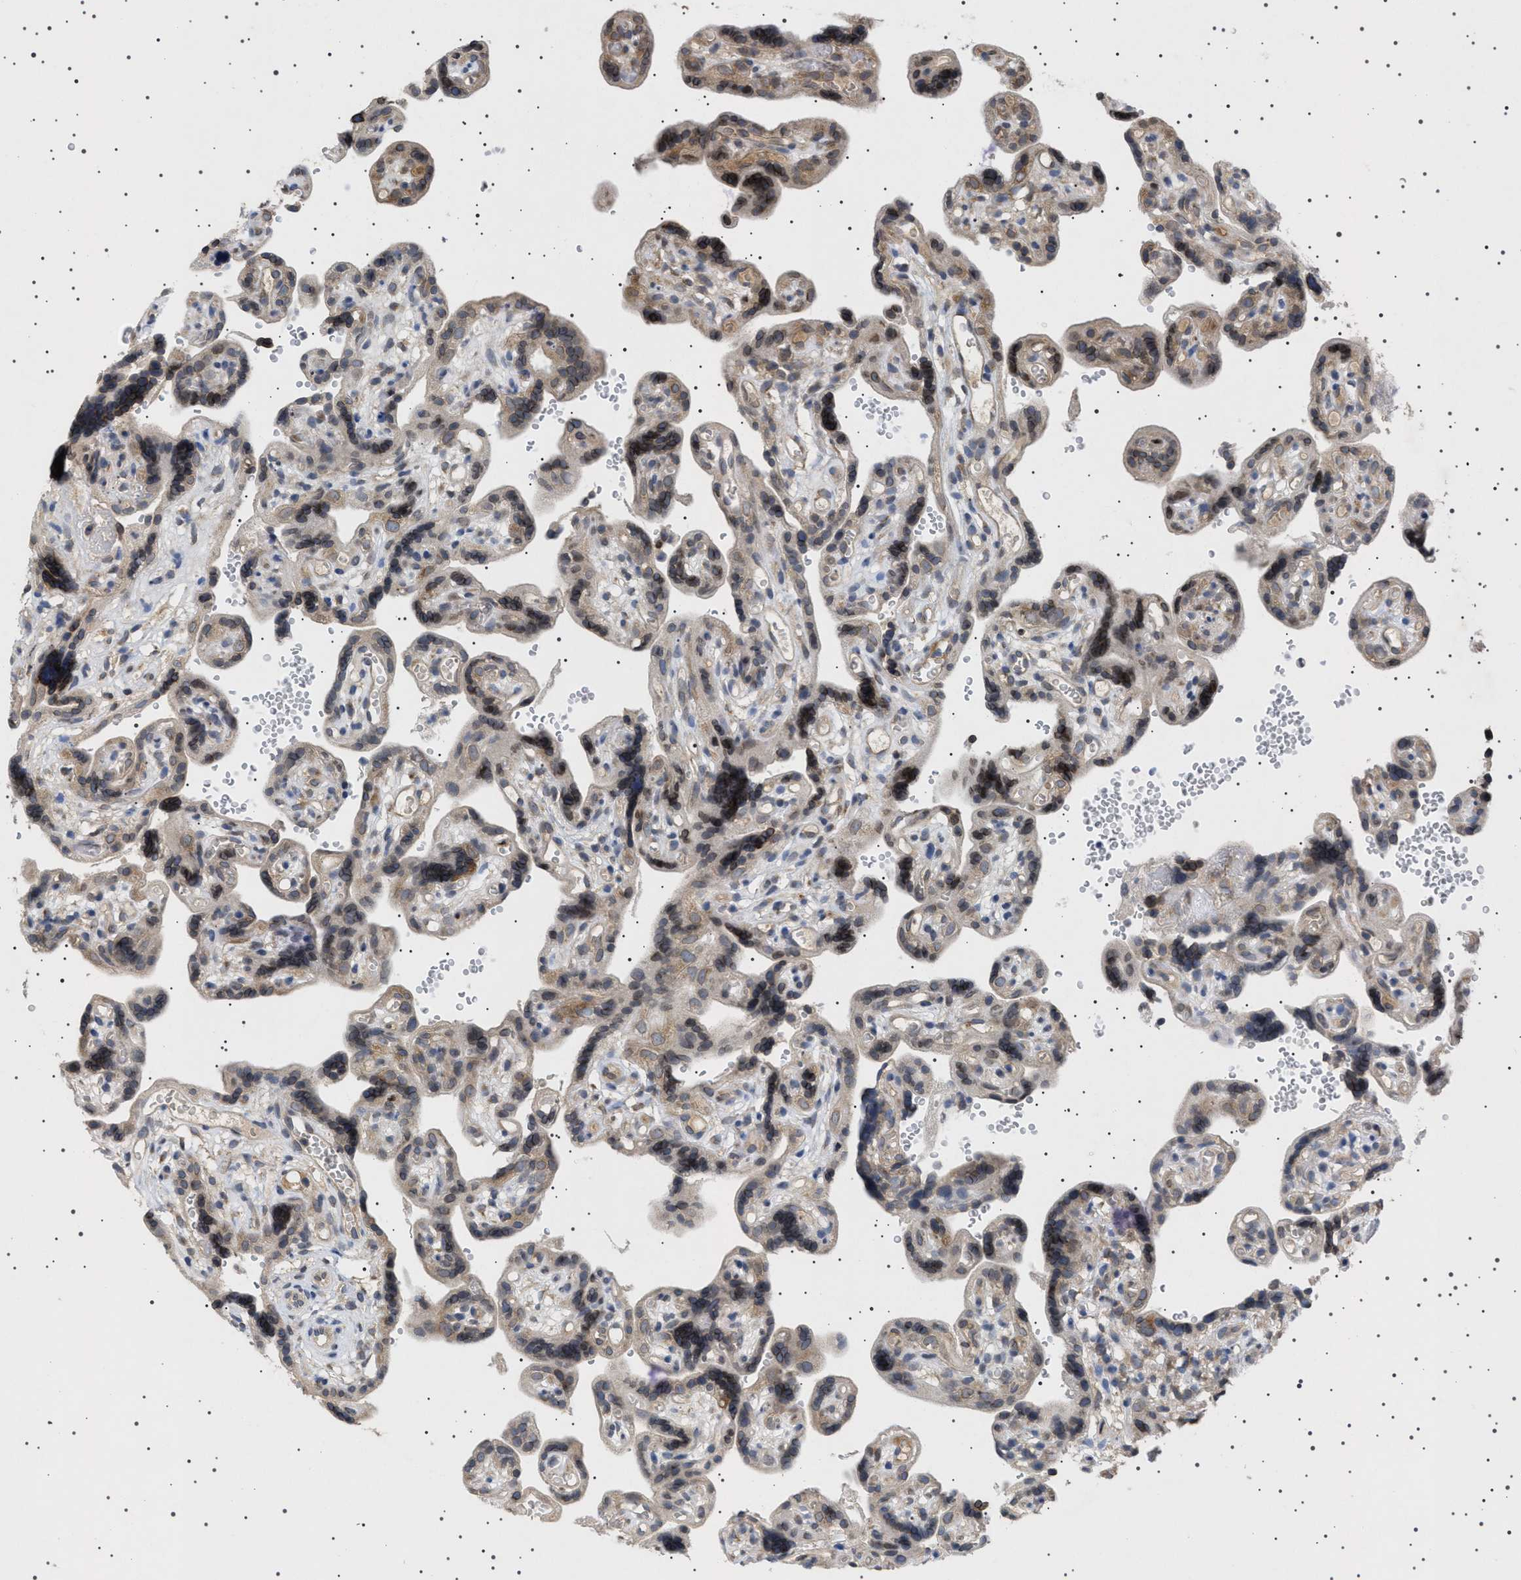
{"staining": {"intensity": "moderate", "quantity": "25%-75%", "location": "cytoplasmic/membranous,nuclear"}, "tissue": "placenta", "cell_type": "Decidual cells", "image_type": "normal", "snomed": [{"axis": "morphology", "description": "Normal tissue, NOS"}, {"axis": "topography", "description": "Placenta"}], "caption": "This micrograph exhibits immunohistochemistry staining of normal placenta, with medium moderate cytoplasmic/membranous,nuclear positivity in approximately 25%-75% of decidual cells.", "gene": "NUP93", "patient": {"sex": "female", "age": 30}}